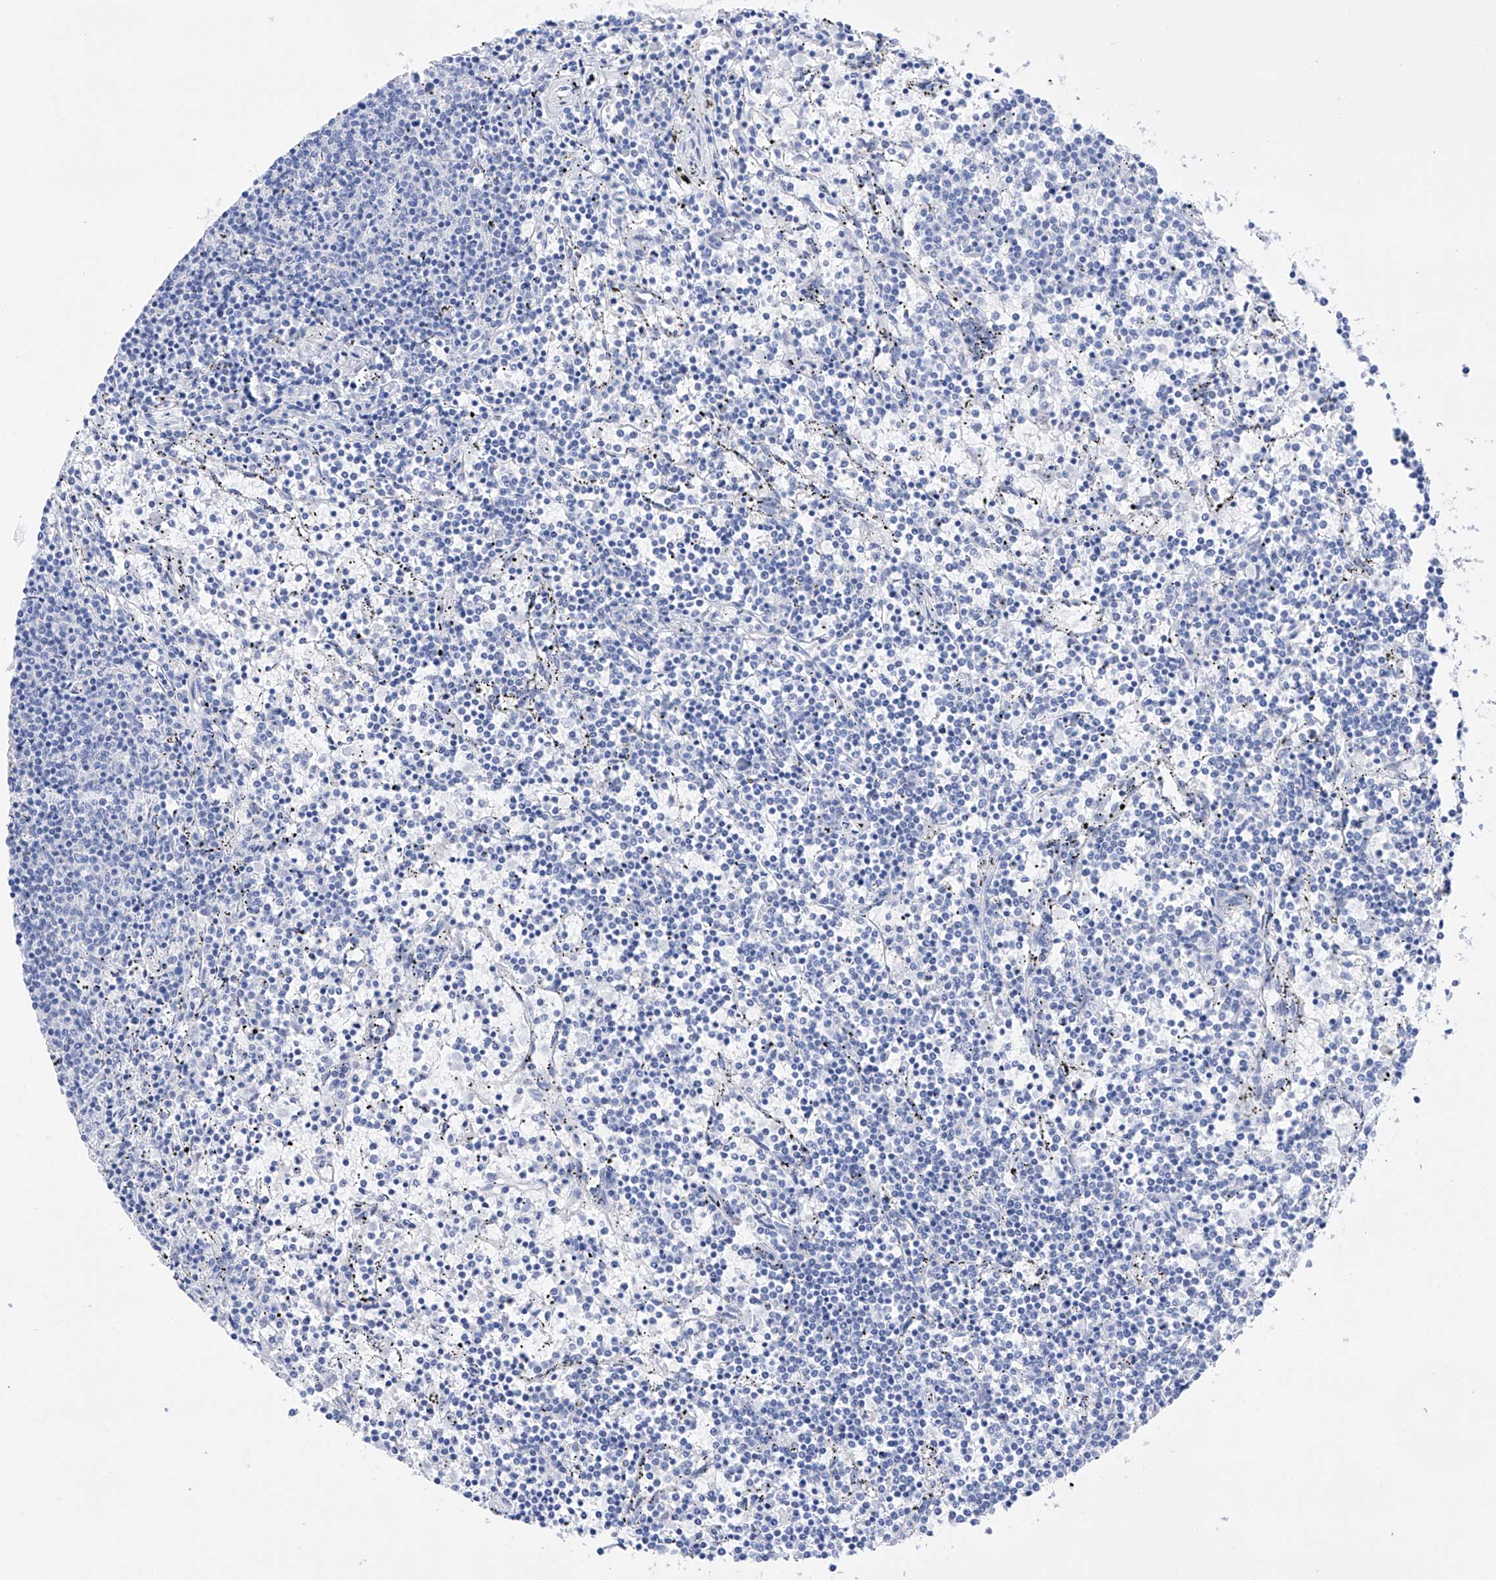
{"staining": {"intensity": "negative", "quantity": "none", "location": "none"}, "tissue": "lymphoma", "cell_type": "Tumor cells", "image_type": "cancer", "snomed": [{"axis": "morphology", "description": "Malignant lymphoma, non-Hodgkin's type, Low grade"}, {"axis": "topography", "description": "Spleen"}], "caption": "This is an IHC image of human lymphoma. There is no staining in tumor cells.", "gene": "FLG", "patient": {"sex": "female", "age": 50}}